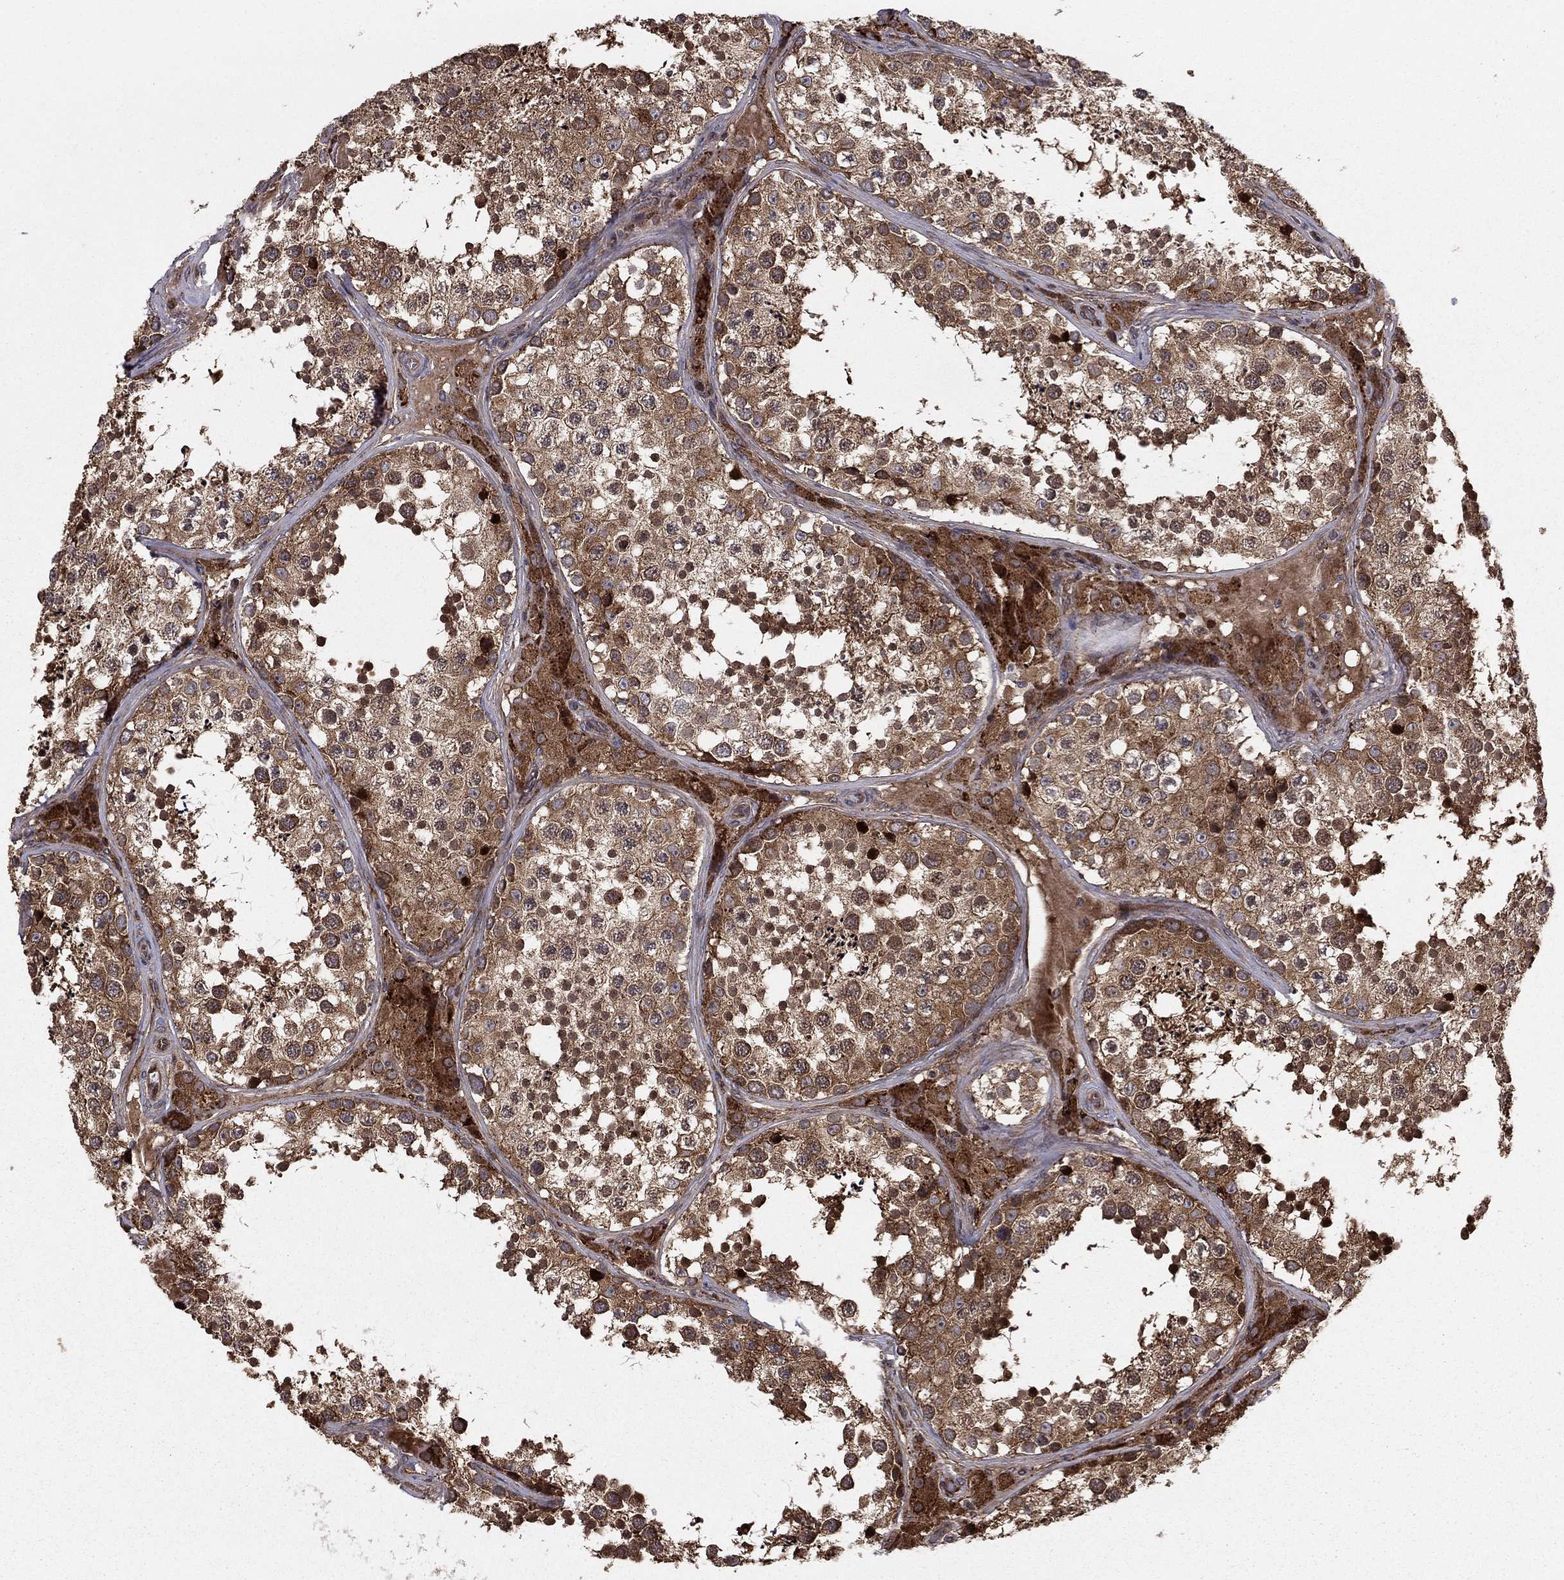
{"staining": {"intensity": "moderate", "quantity": ">75%", "location": "cytoplasmic/membranous"}, "tissue": "testis", "cell_type": "Cells in seminiferous ducts", "image_type": "normal", "snomed": [{"axis": "morphology", "description": "Normal tissue, NOS"}, {"axis": "topography", "description": "Testis"}], "caption": "The histopathology image exhibits immunohistochemical staining of benign testis. There is moderate cytoplasmic/membranous positivity is appreciated in about >75% of cells in seminiferous ducts.", "gene": "BABAM2", "patient": {"sex": "male", "age": 34}}